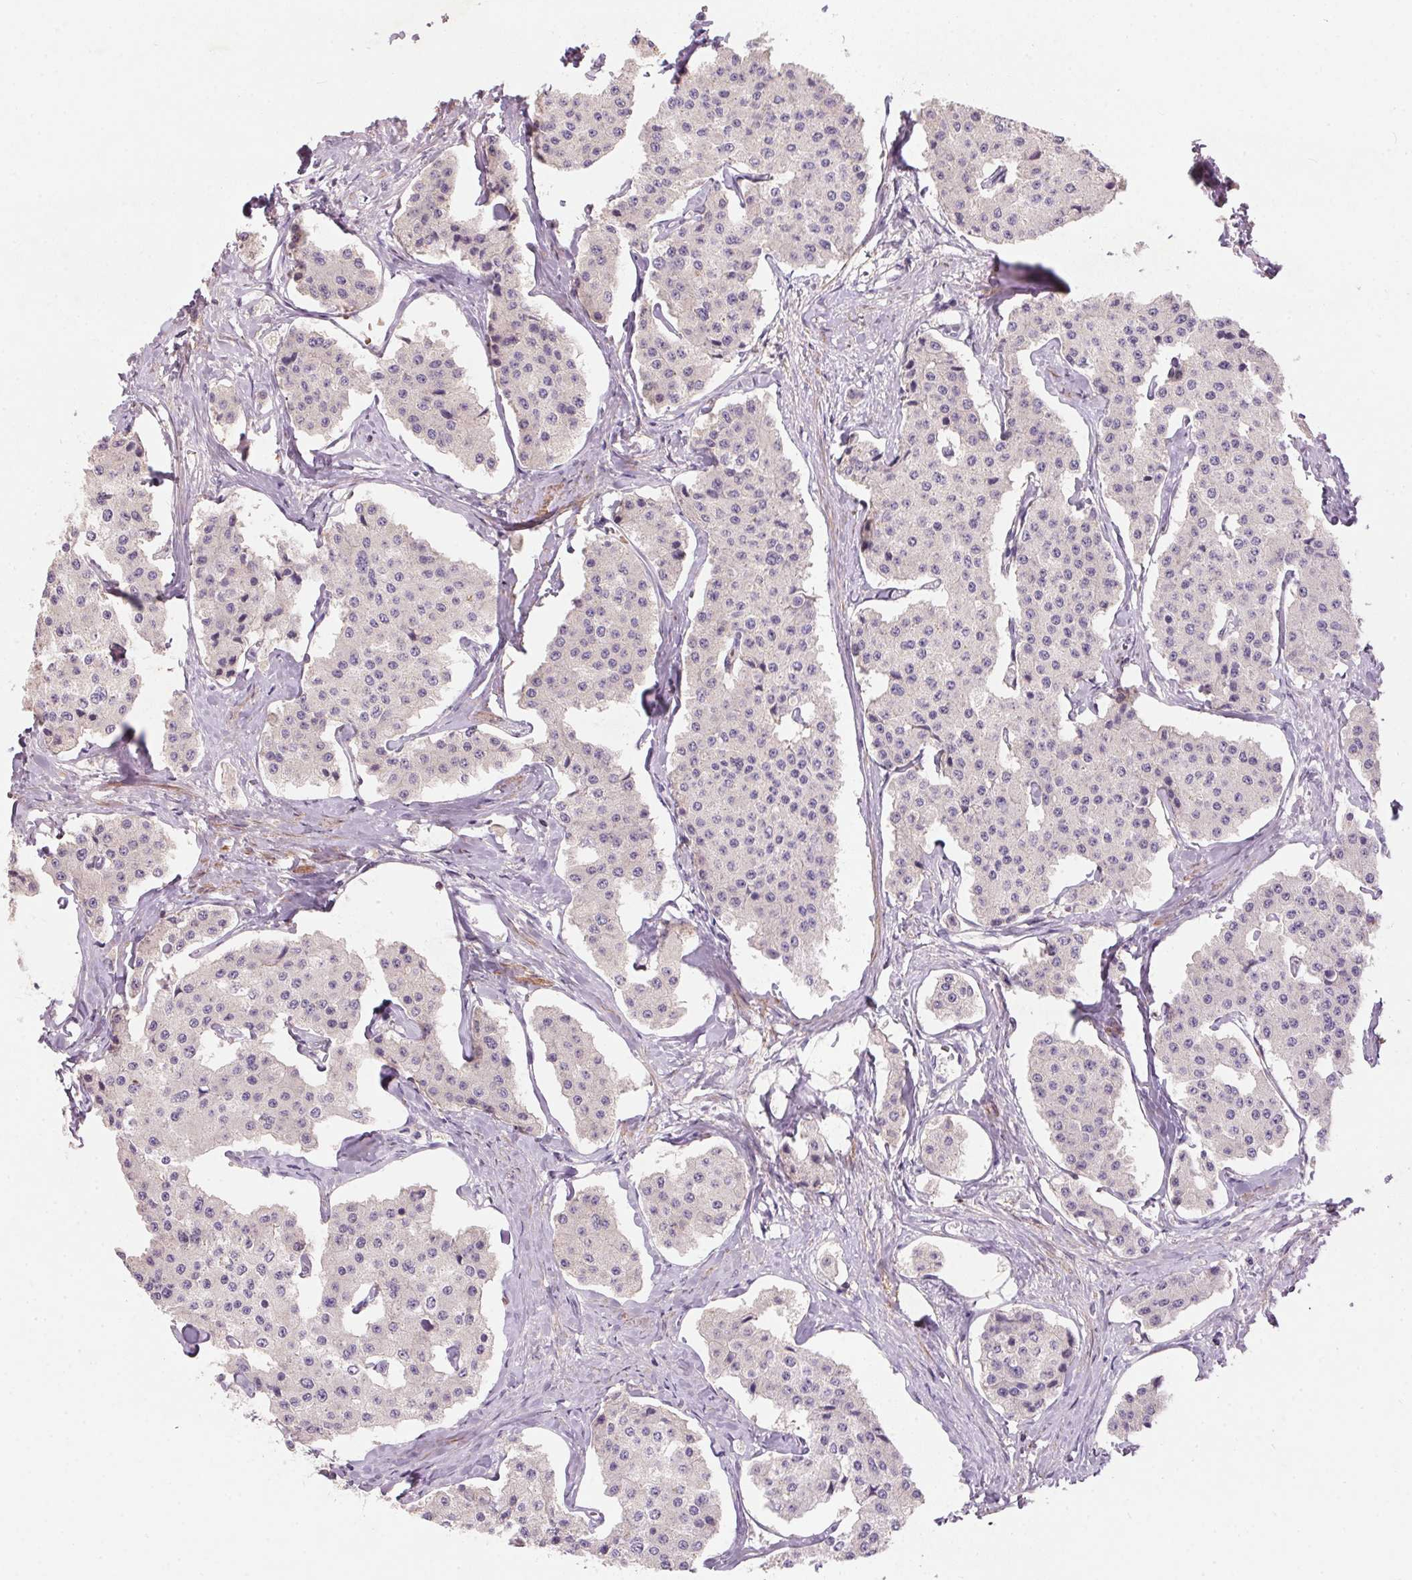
{"staining": {"intensity": "negative", "quantity": "none", "location": "none"}, "tissue": "carcinoid", "cell_type": "Tumor cells", "image_type": "cancer", "snomed": [{"axis": "morphology", "description": "Carcinoid, malignant, NOS"}, {"axis": "topography", "description": "Small intestine"}], "caption": "Carcinoid was stained to show a protein in brown. There is no significant positivity in tumor cells. Brightfield microscopy of immunohistochemistry stained with DAB (3,3'-diaminobenzidine) (brown) and hematoxylin (blue), captured at high magnification.", "gene": "KCNK15", "patient": {"sex": "female", "age": 65}}